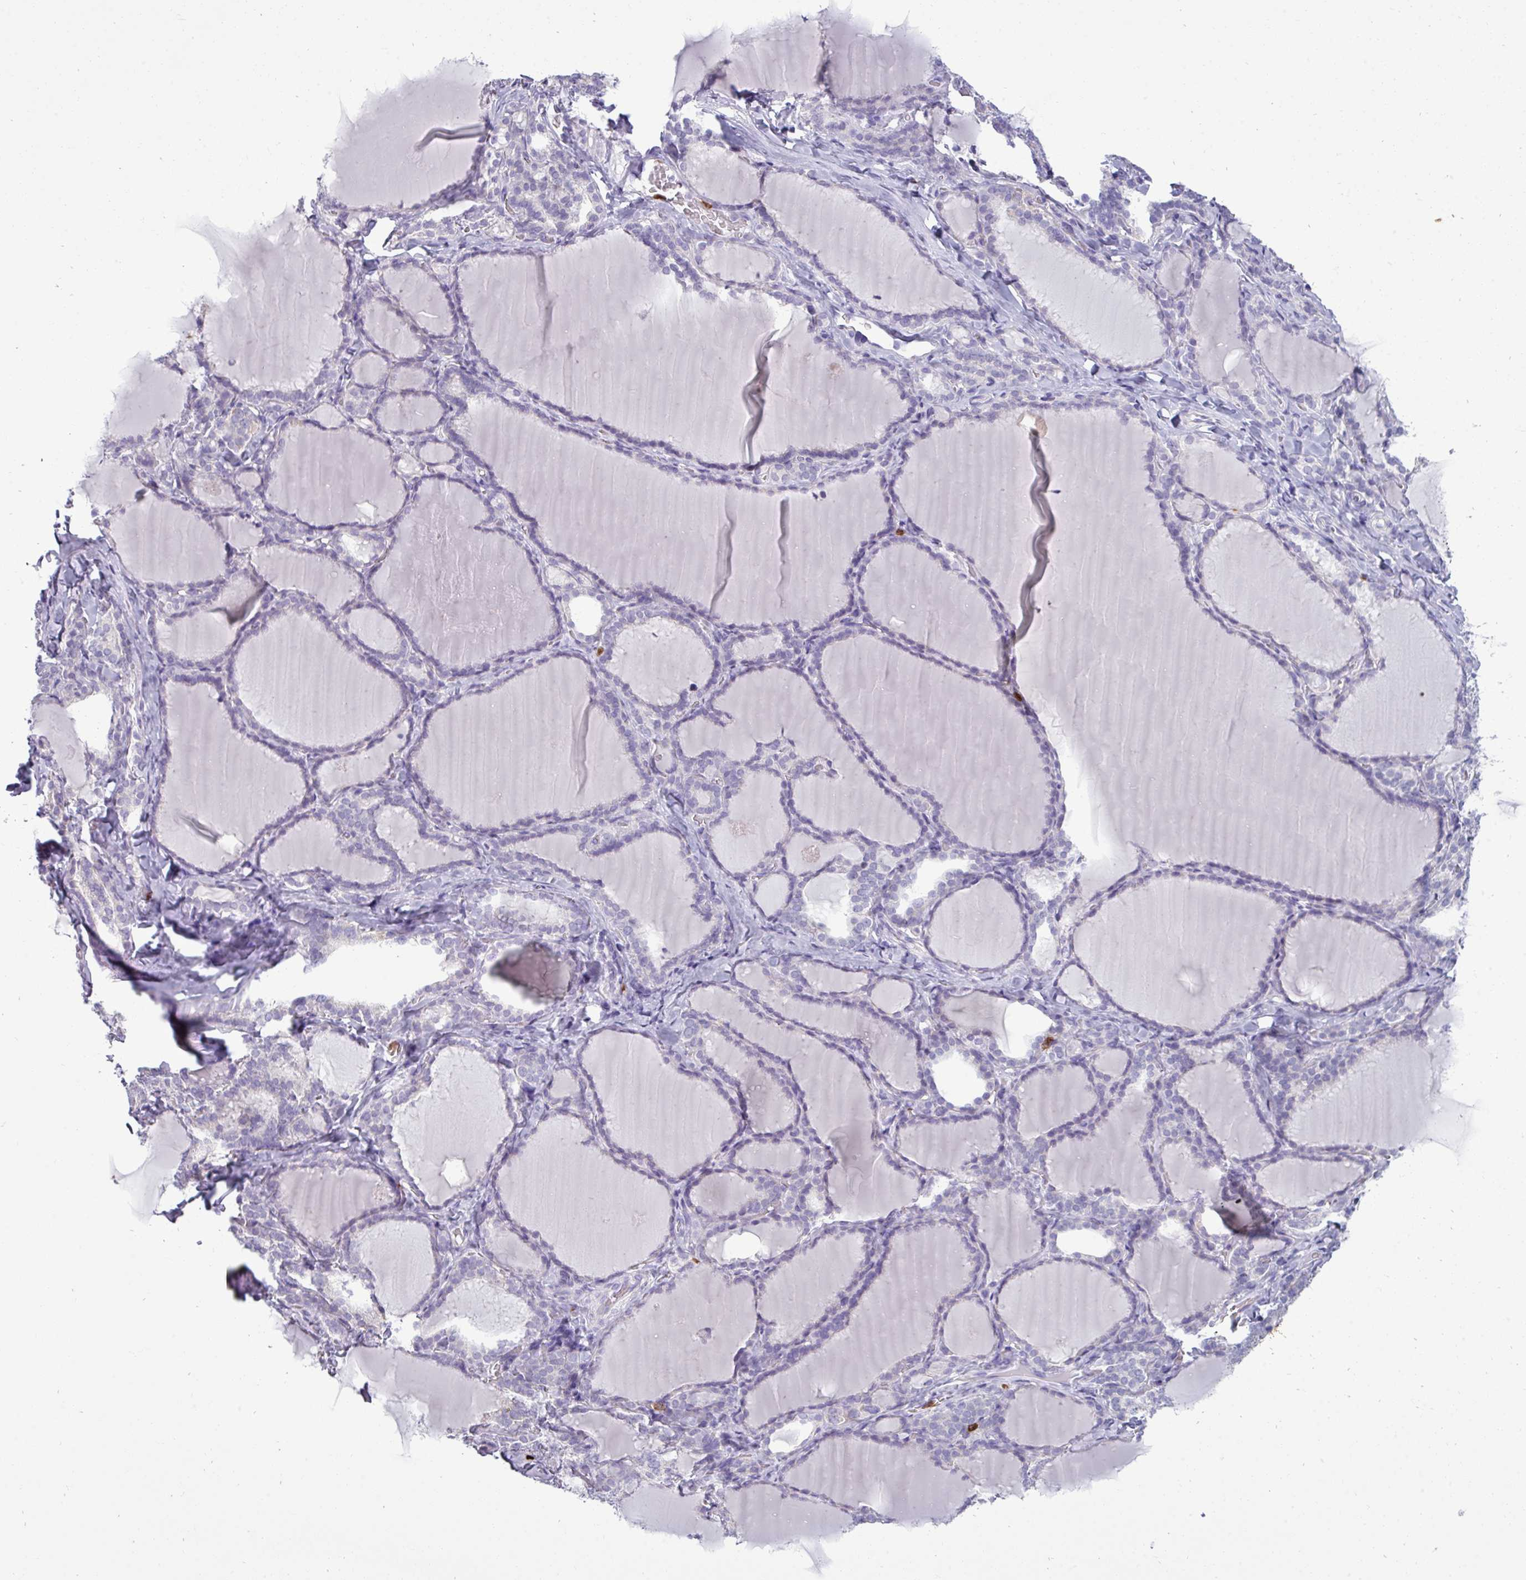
{"staining": {"intensity": "negative", "quantity": "none", "location": "none"}, "tissue": "thyroid gland", "cell_type": "Glandular cells", "image_type": "normal", "snomed": [{"axis": "morphology", "description": "Normal tissue, NOS"}, {"axis": "topography", "description": "Thyroid gland"}], "caption": "Glandular cells show no significant expression in unremarkable thyroid gland.", "gene": "TRIM39", "patient": {"sex": "female", "age": 31}}